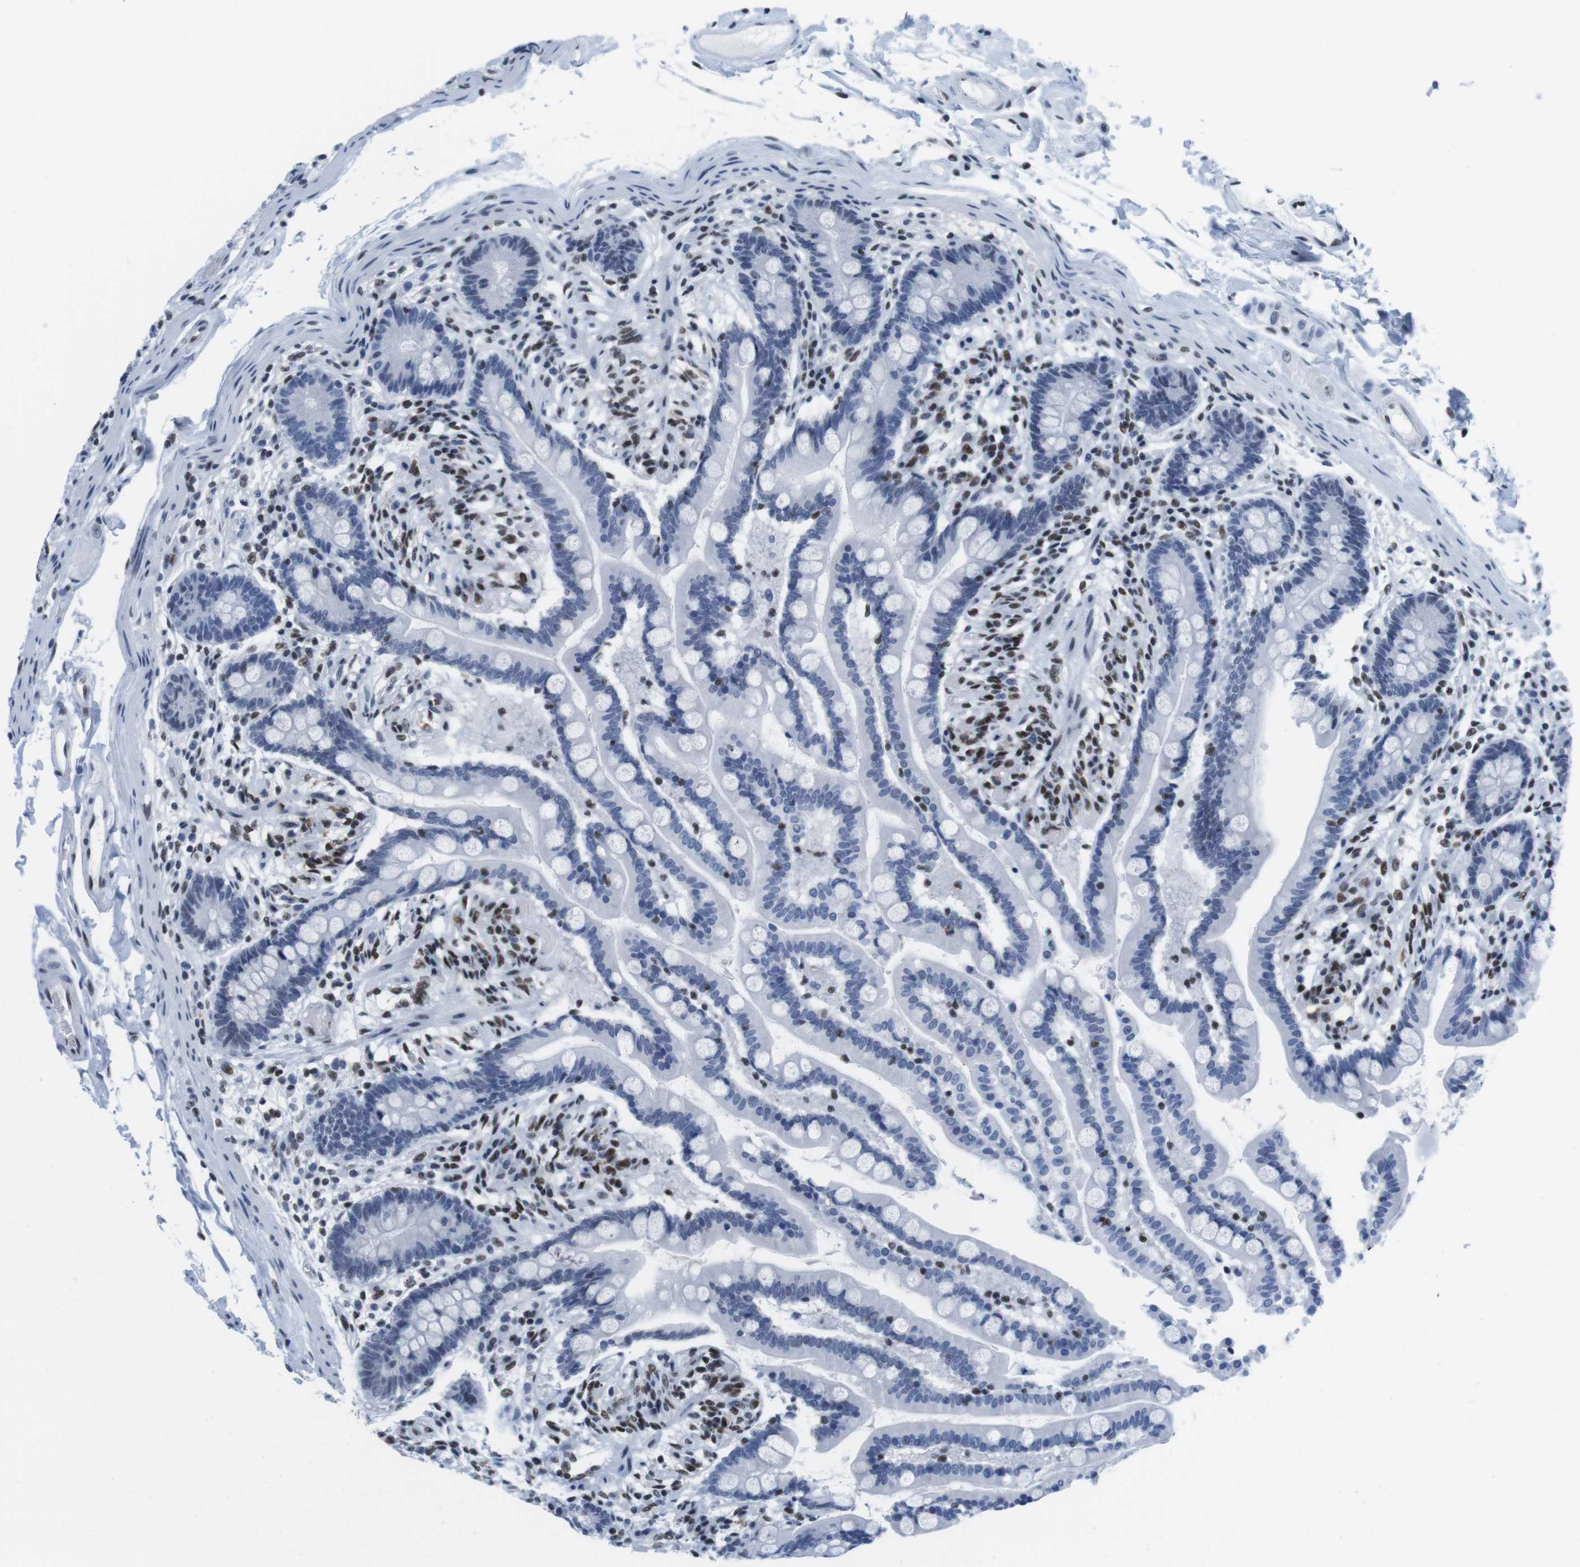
{"staining": {"intensity": "negative", "quantity": "none", "location": "none"}, "tissue": "colon", "cell_type": "Endothelial cells", "image_type": "normal", "snomed": [{"axis": "morphology", "description": "Normal tissue, NOS"}, {"axis": "topography", "description": "Colon"}], "caption": "Endothelial cells are negative for brown protein staining in unremarkable colon. (Brightfield microscopy of DAB (3,3'-diaminobenzidine) immunohistochemistry at high magnification).", "gene": "IFI16", "patient": {"sex": "male", "age": 73}}